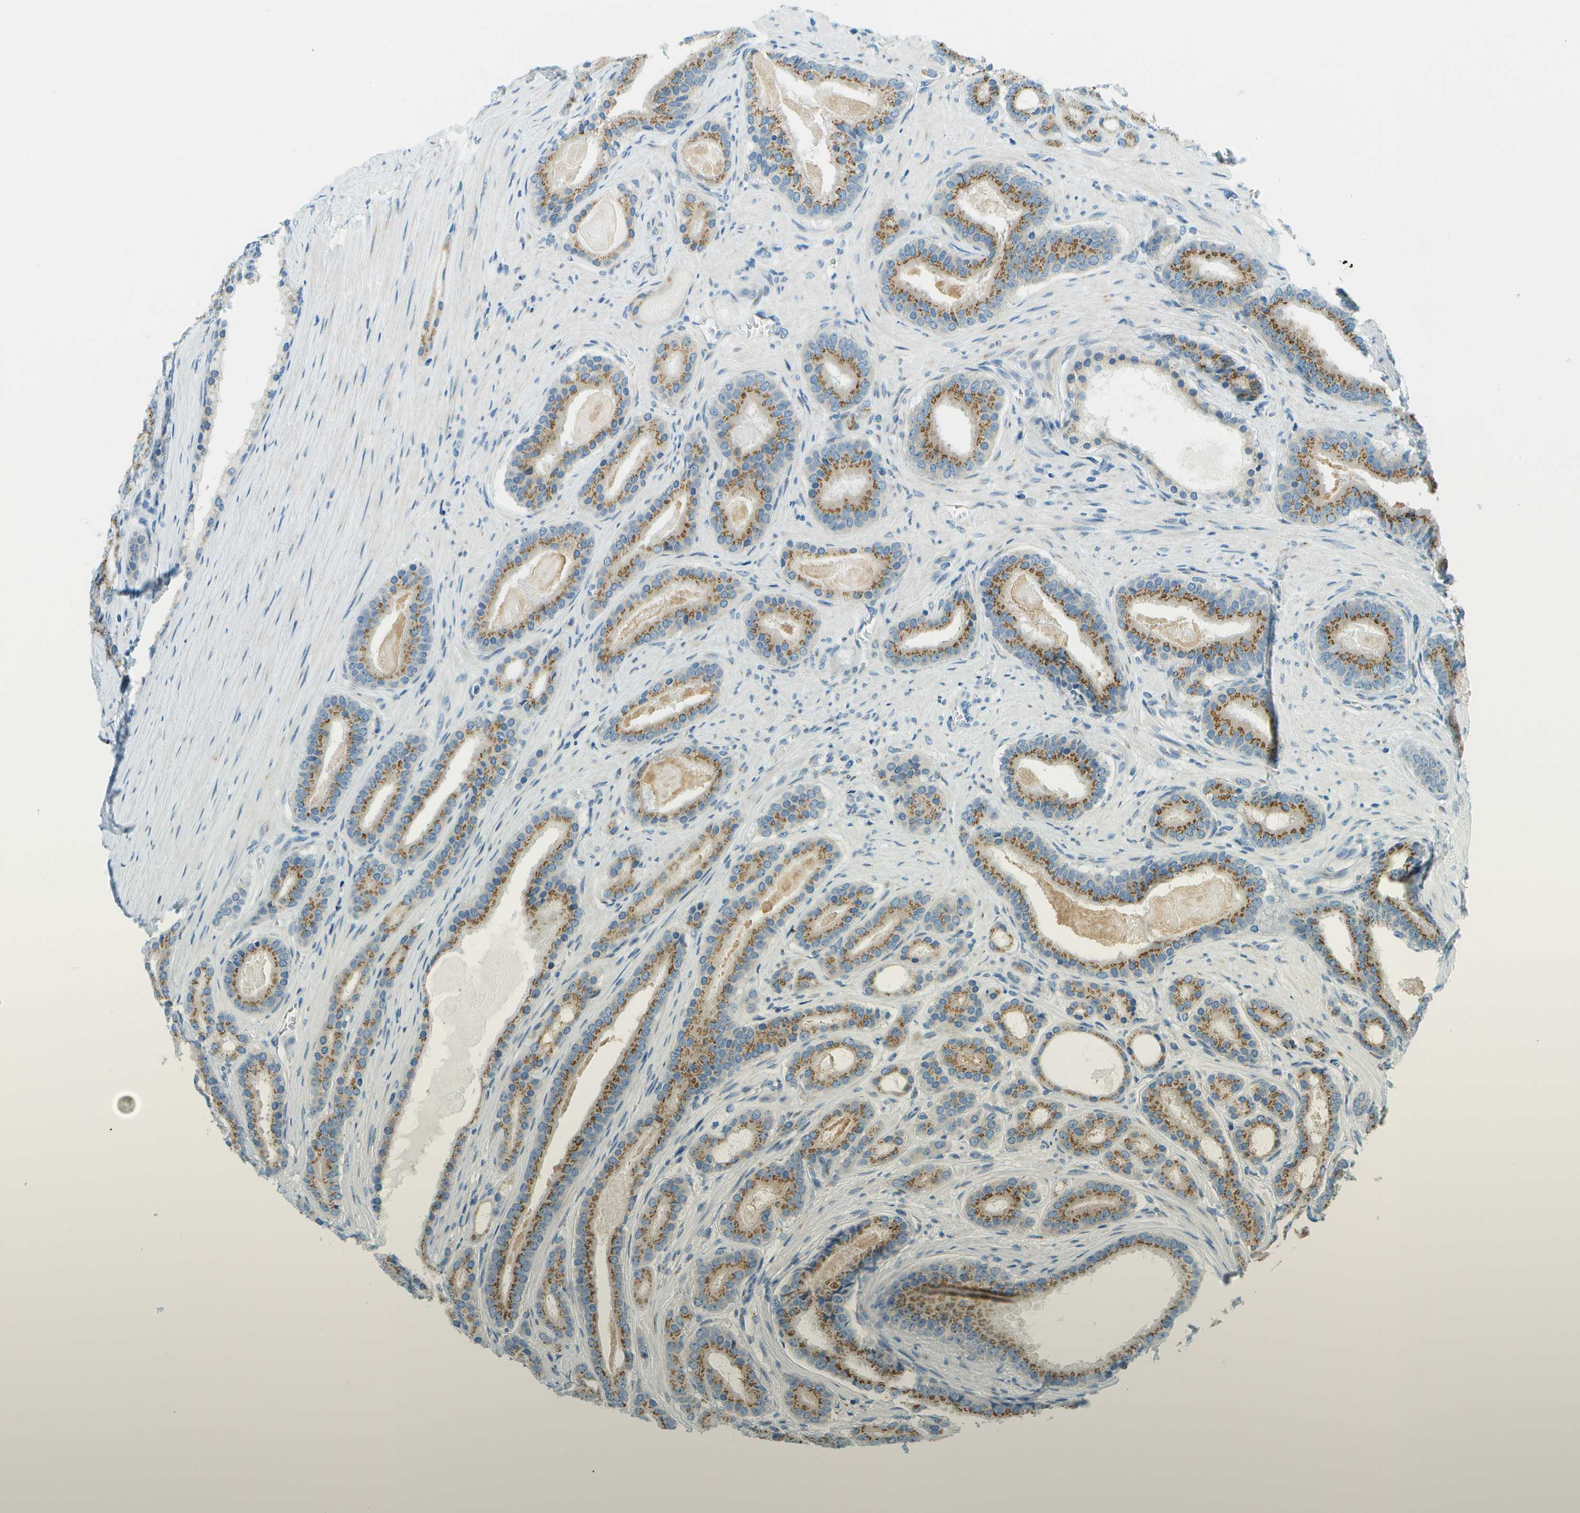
{"staining": {"intensity": "moderate", "quantity": ">75%", "location": "cytoplasmic/membranous"}, "tissue": "prostate cancer", "cell_type": "Tumor cells", "image_type": "cancer", "snomed": [{"axis": "morphology", "description": "Adenocarcinoma, High grade"}, {"axis": "topography", "description": "Prostate"}], "caption": "Immunohistochemical staining of prostate cancer (high-grade adenocarcinoma) reveals medium levels of moderate cytoplasmic/membranous staining in about >75% of tumor cells. (DAB IHC, brown staining for protein, blue staining for nuclei).", "gene": "ACBD3", "patient": {"sex": "male", "age": 60}}